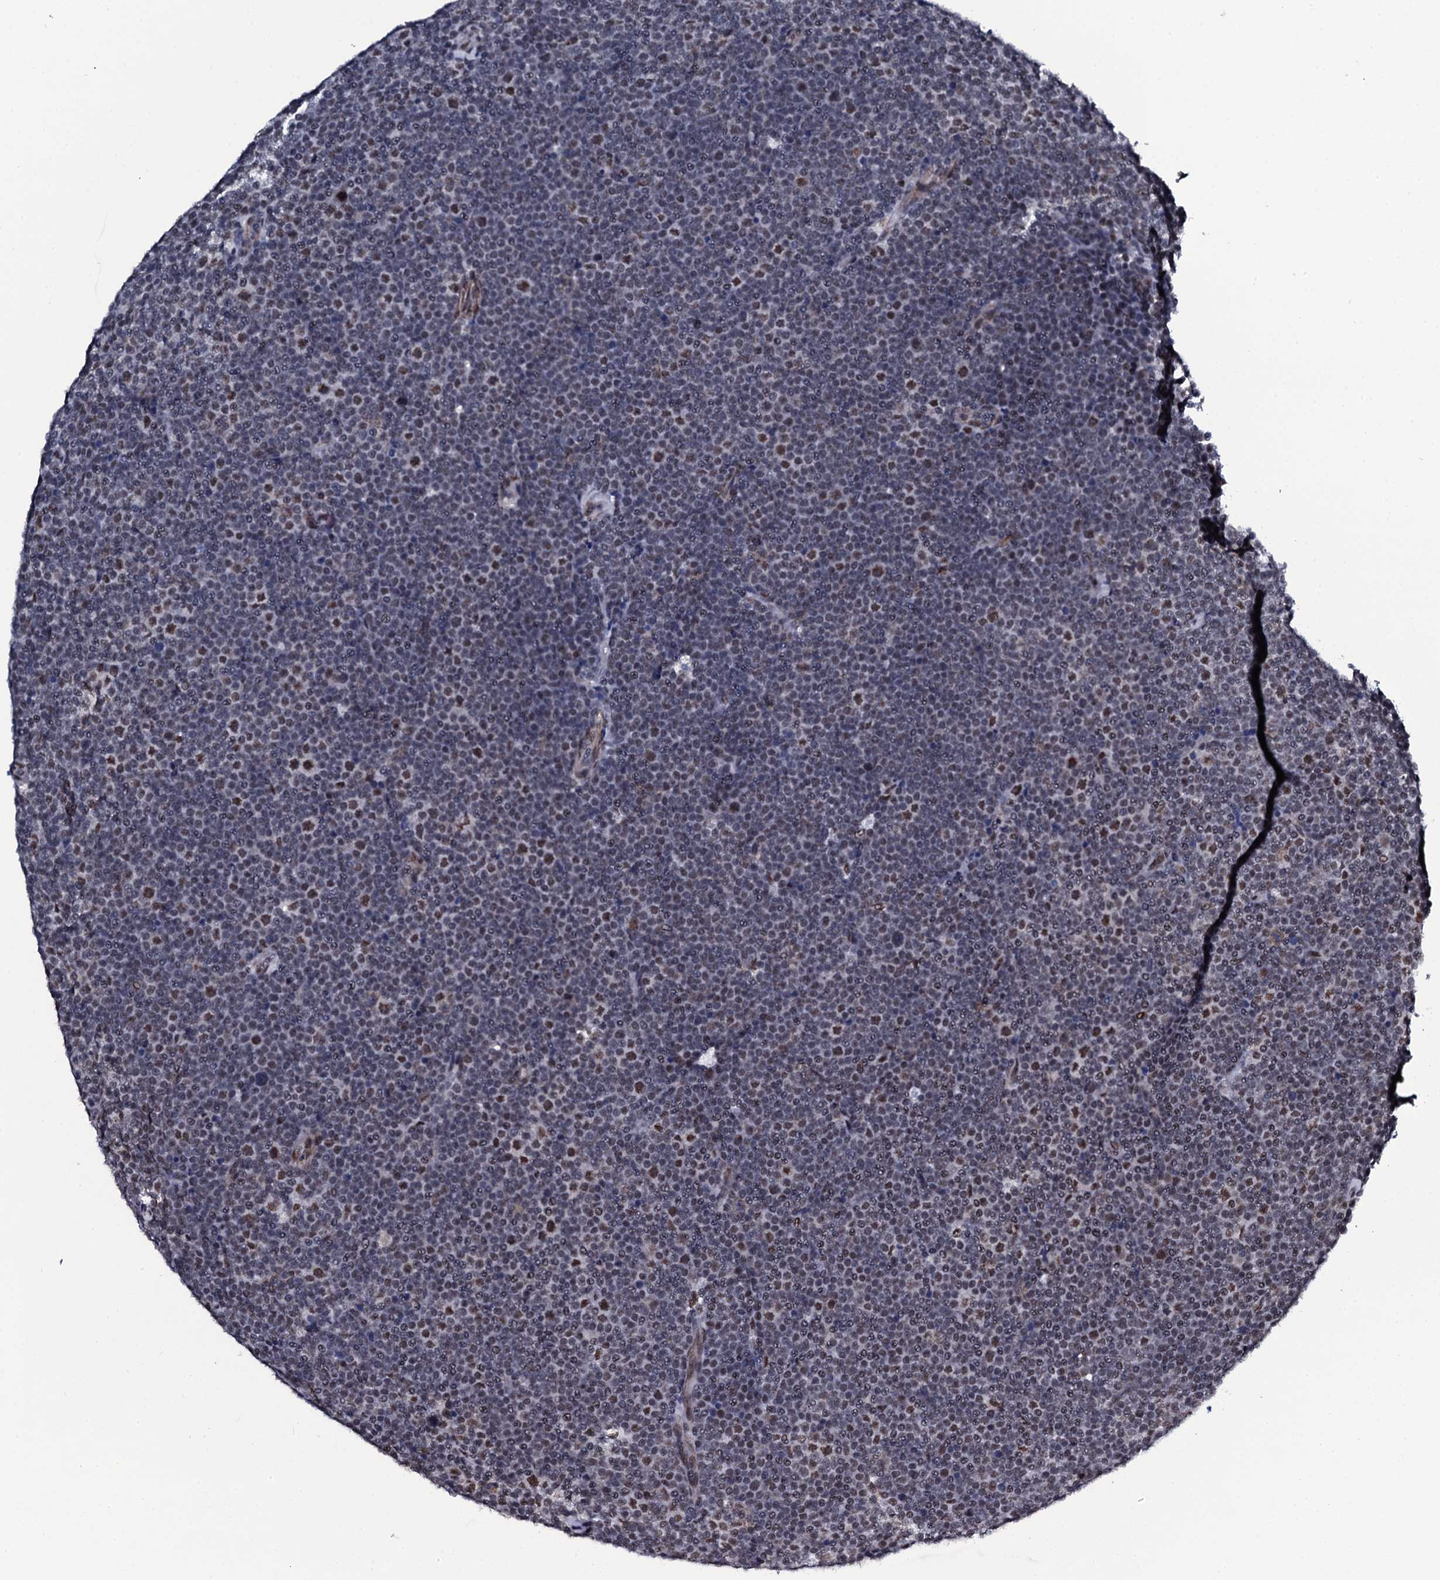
{"staining": {"intensity": "weak", "quantity": "25%-75%", "location": "nuclear"}, "tissue": "lymphoma", "cell_type": "Tumor cells", "image_type": "cancer", "snomed": [{"axis": "morphology", "description": "Malignant lymphoma, non-Hodgkin's type, Low grade"}, {"axis": "topography", "description": "Lymph node"}], "caption": "Immunohistochemical staining of malignant lymphoma, non-Hodgkin's type (low-grade) demonstrates low levels of weak nuclear protein staining in about 25%-75% of tumor cells.", "gene": "CWC15", "patient": {"sex": "female", "age": 67}}